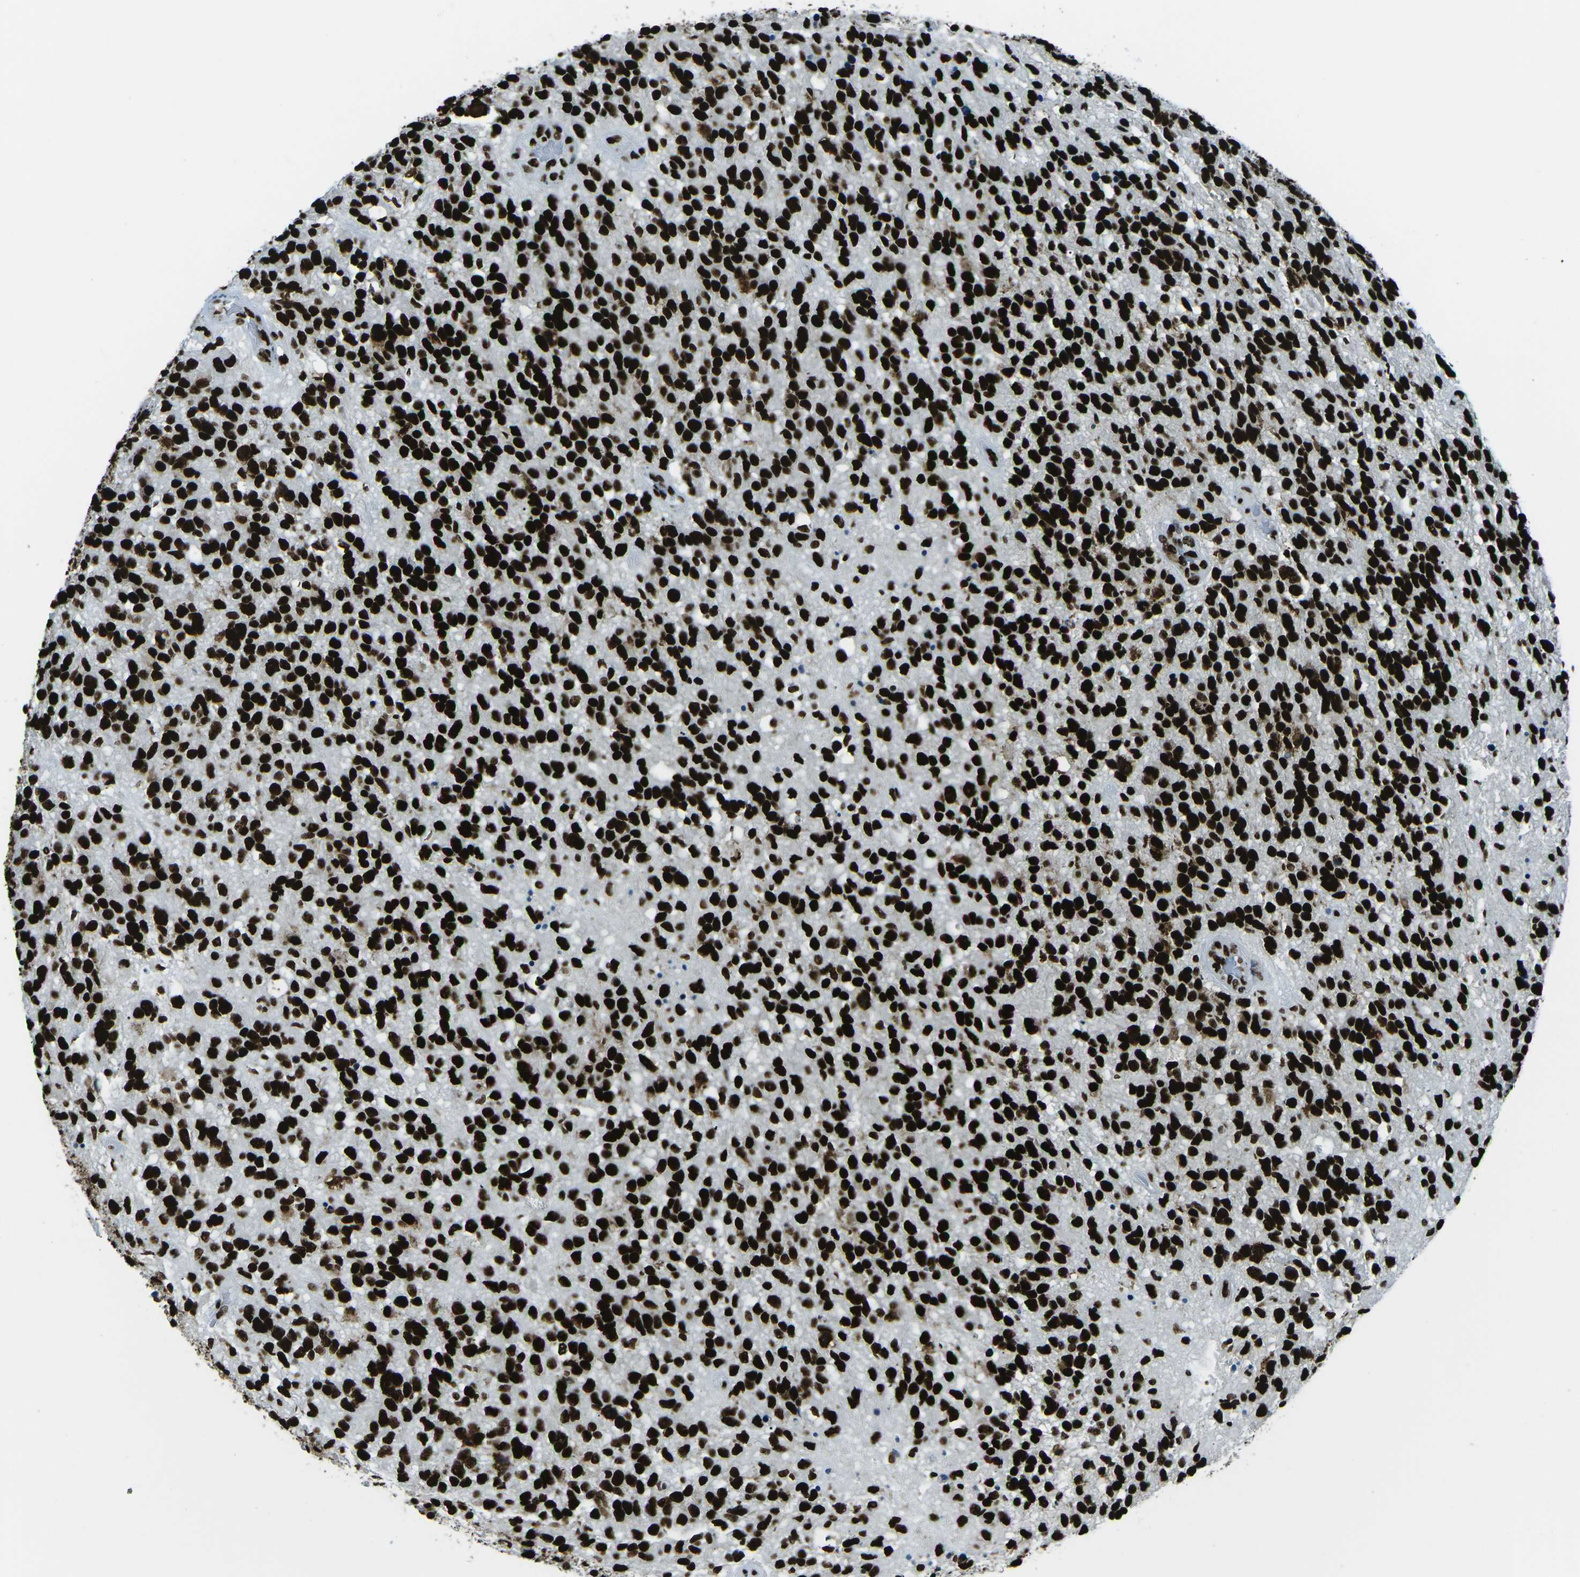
{"staining": {"intensity": "strong", "quantity": ">75%", "location": "nuclear"}, "tissue": "glioma", "cell_type": "Tumor cells", "image_type": "cancer", "snomed": [{"axis": "morphology", "description": "Glioma, malignant, High grade"}, {"axis": "topography", "description": "Brain"}], "caption": "Immunohistochemical staining of glioma shows strong nuclear protein positivity in approximately >75% of tumor cells. (DAB = brown stain, brightfield microscopy at high magnification).", "gene": "HNRNPL", "patient": {"sex": "female", "age": 58}}